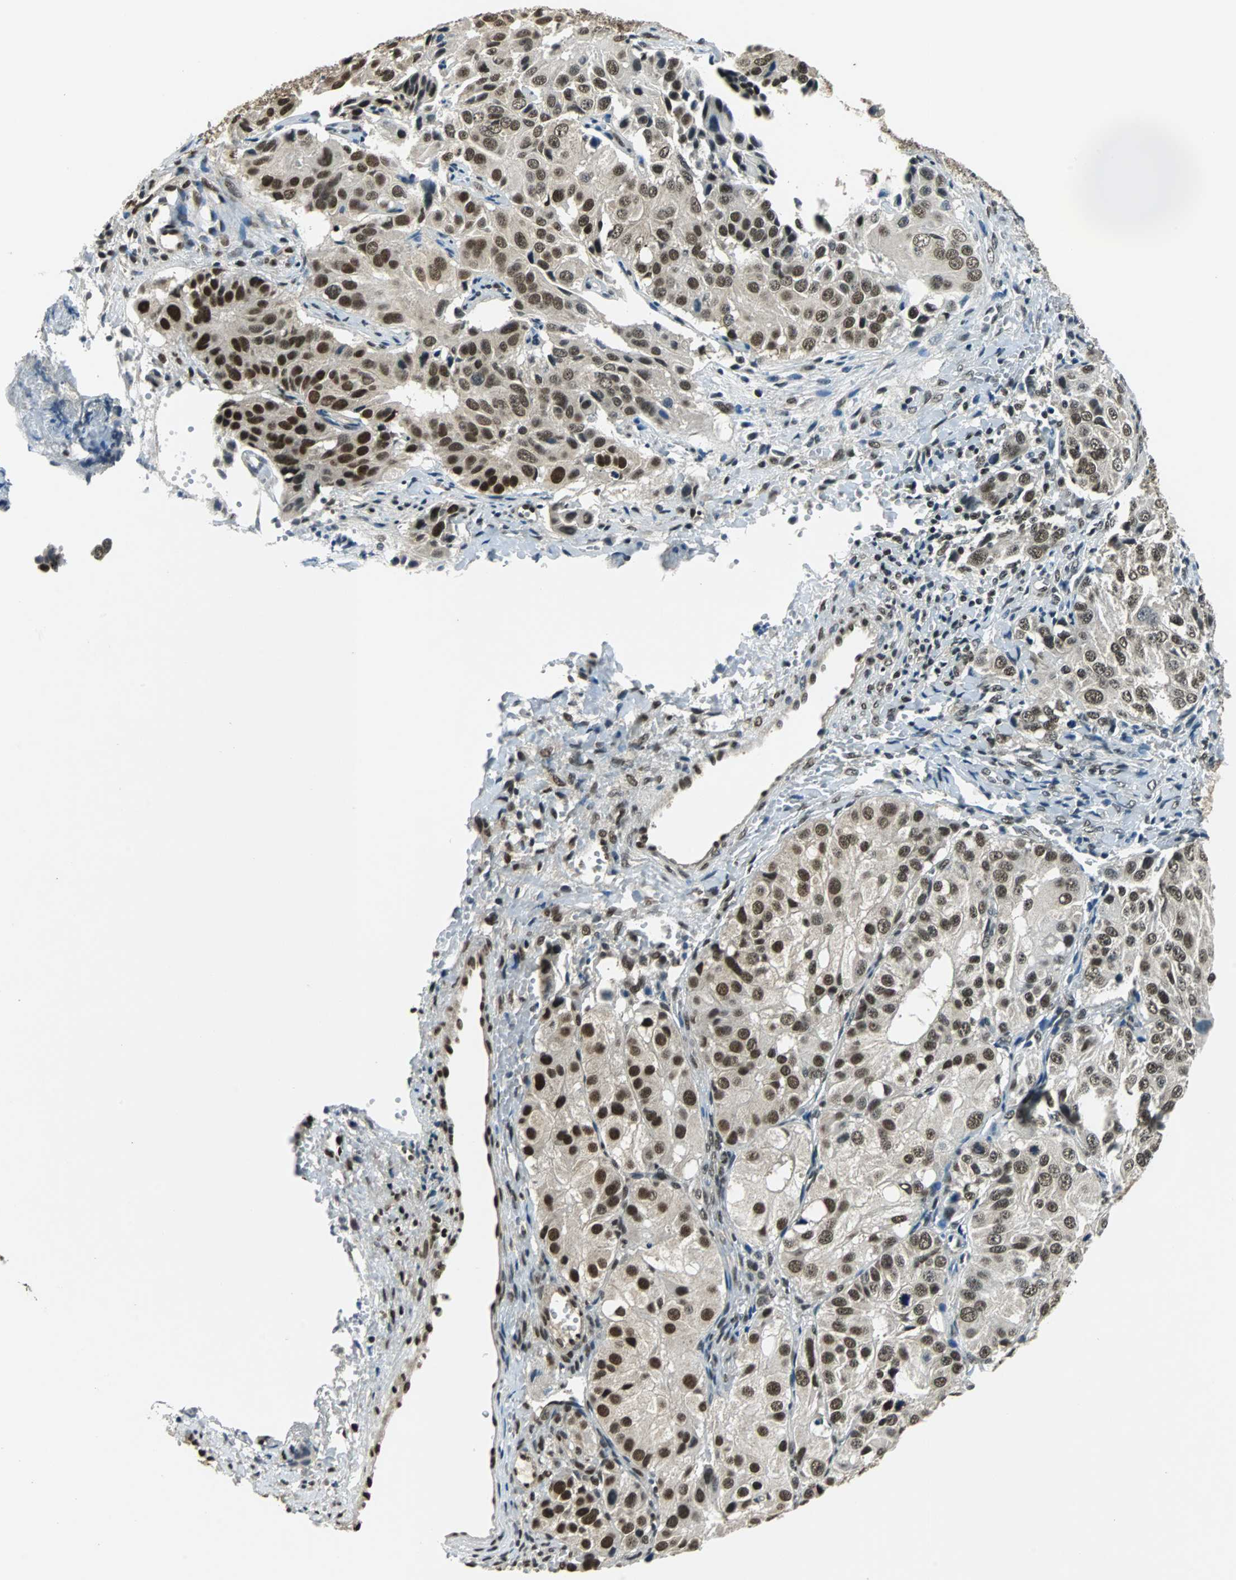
{"staining": {"intensity": "strong", "quantity": ">75%", "location": "nuclear"}, "tissue": "ovarian cancer", "cell_type": "Tumor cells", "image_type": "cancer", "snomed": [{"axis": "morphology", "description": "Carcinoma, endometroid"}, {"axis": "topography", "description": "Ovary"}], "caption": "Immunohistochemistry (DAB) staining of human endometroid carcinoma (ovarian) reveals strong nuclear protein expression in approximately >75% of tumor cells.", "gene": "RBM14", "patient": {"sex": "female", "age": 51}}